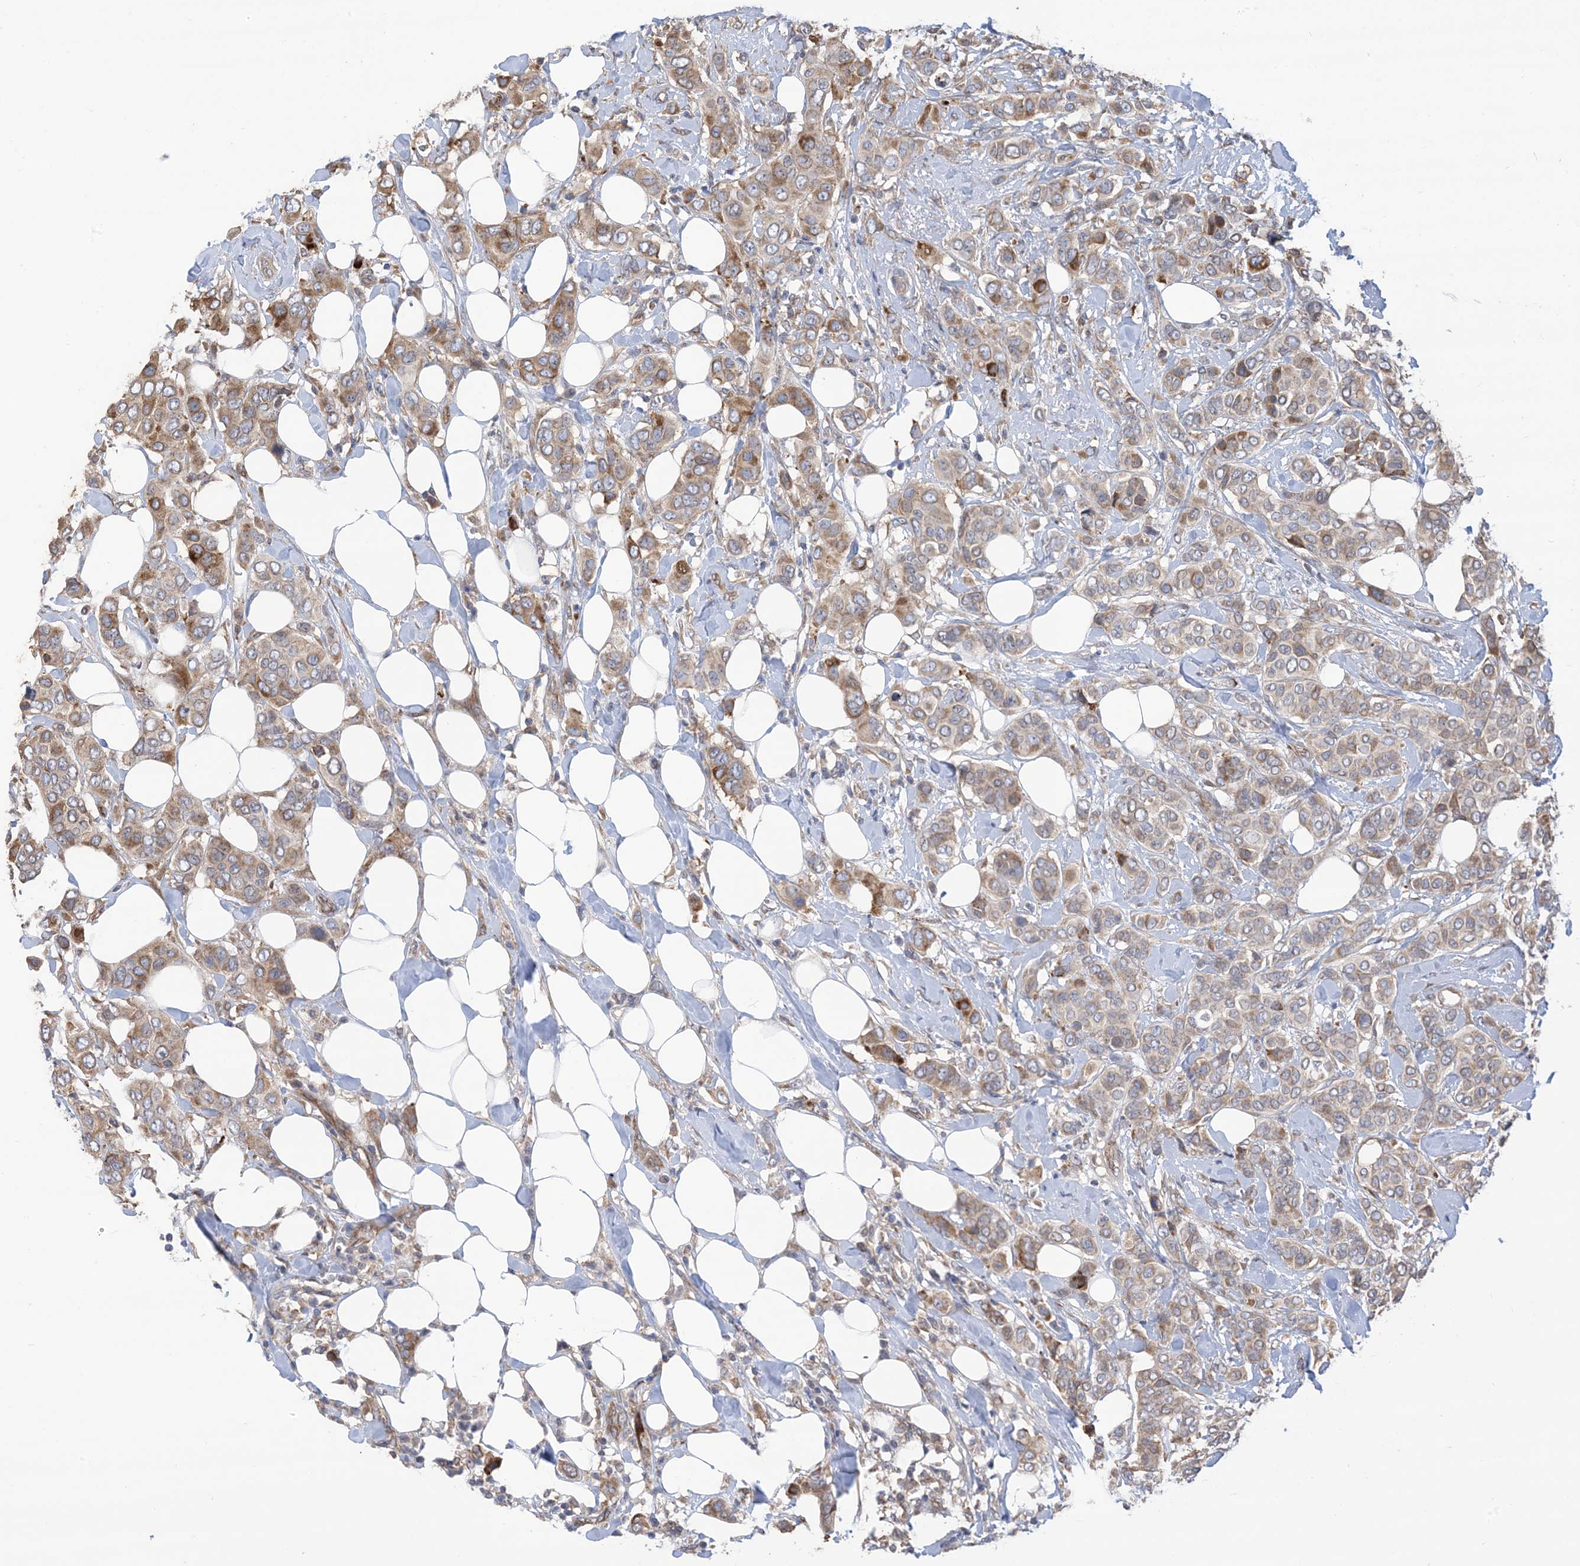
{"staining": {"intensity": "moderate", "quantity": "25%-75%", "location": "cytoplasmic/membranous"}, "tissue": "breast cancer", "cell_type": "Tumor cells", "image_type": "cancer", "snomed": [{"axis": "morphology", "description": "Lobular carcinoma"}, {"axis": "topography", "description": "Breast"}], "caption": "Human breast cancer (lobular carcinoma) stained for a protein (brown) shows moderate cytoplasmic/membranous positive staining in about 25%-75% of tumor cells.", "gene": "CLEC16A", "patient": {"sex": "female", "age": 51}}